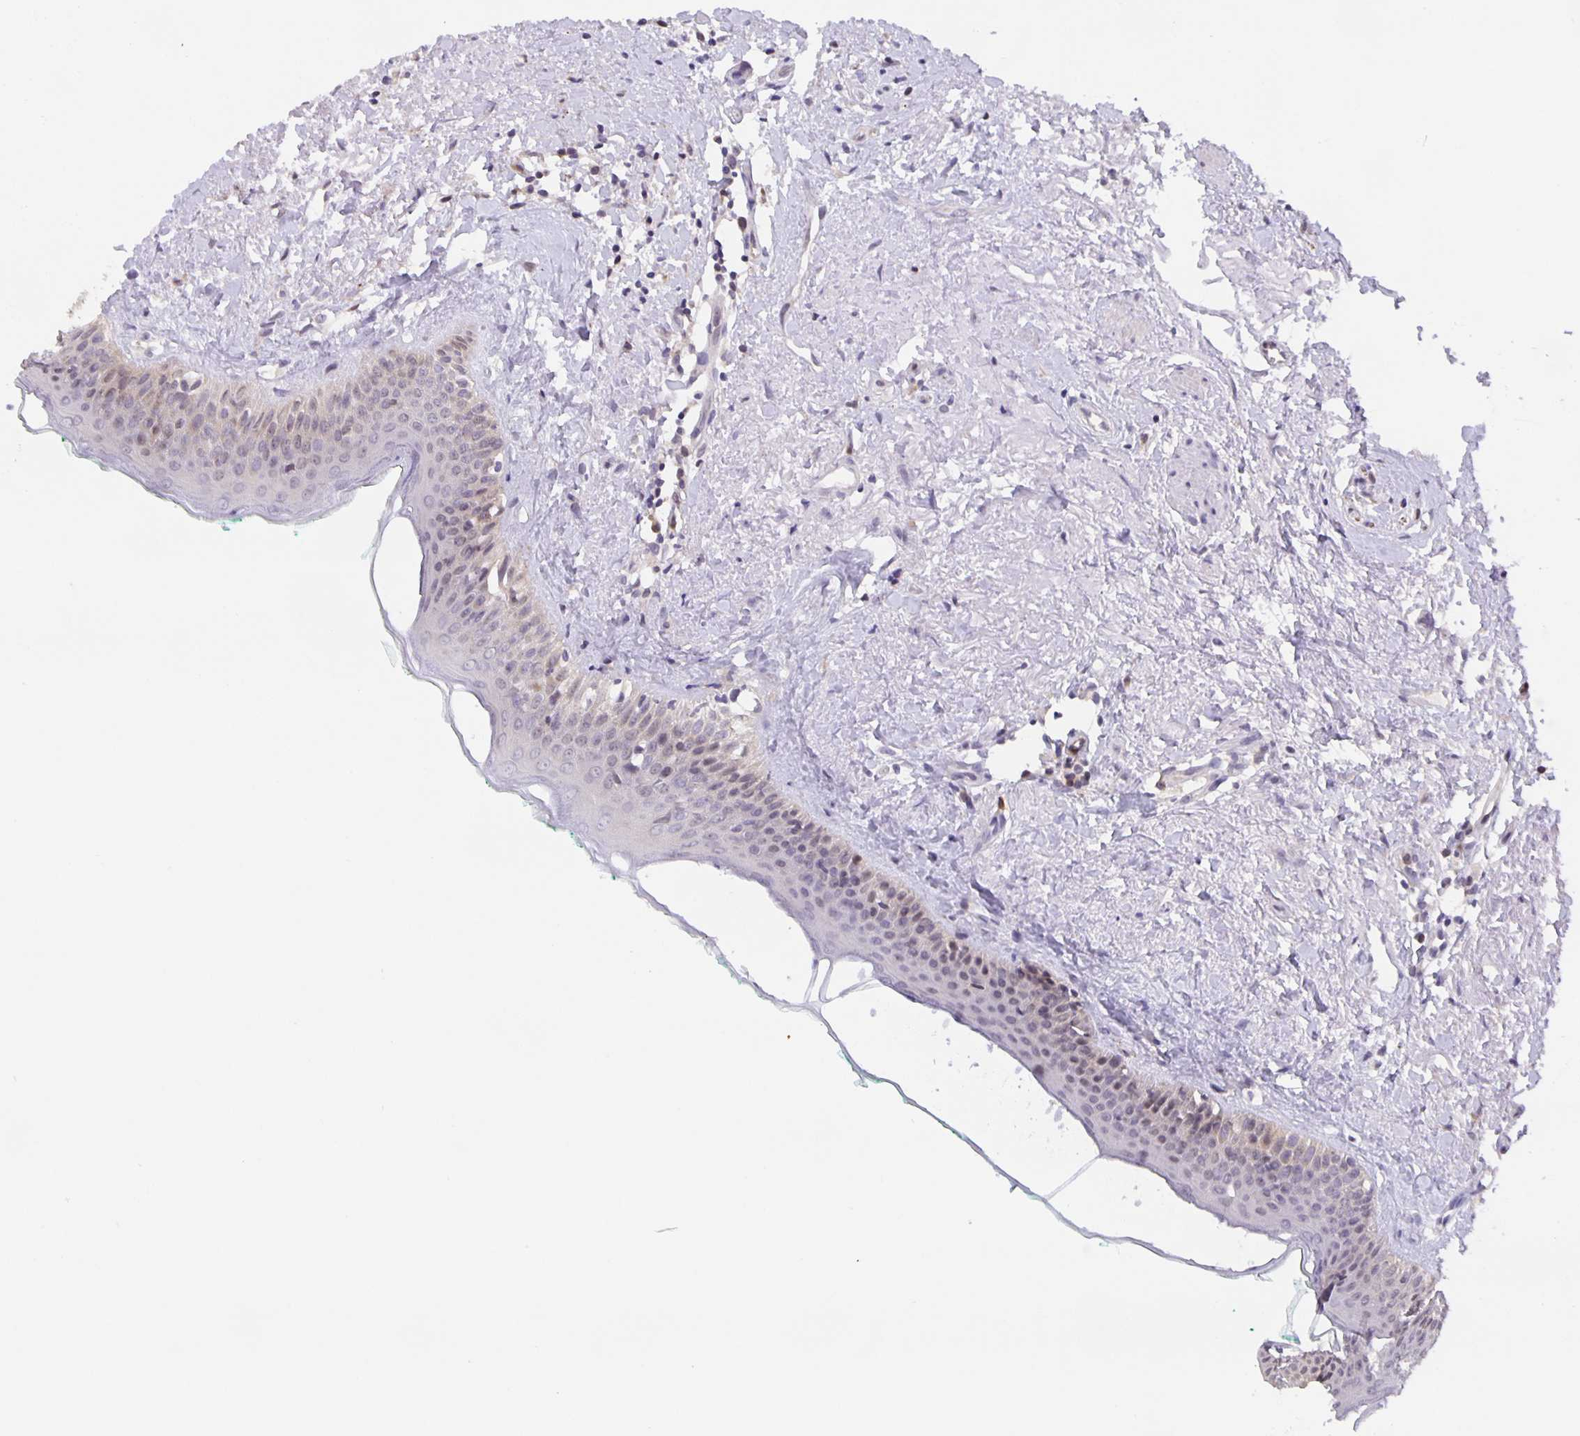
{"staining": {"intensity": "weak", "quantity": "<25%", "location": "cytoplasmic/membranous"}, "tissue": "oral mucosa", "cell_type": "Squamous epithelial cells", "image_type": "normal", "snomed": [{"axis": "morphology", "description": "Normal tissue, NOS"}, {"axis": "topography", "description": "Oral tissue"}], "caption": "Protein analysis of normal oral mucosa demonstrates no significant staining in squamous epithelial cells.", "gene": "MARCHF6", "patient": {"sex": "female", "age": 70}}